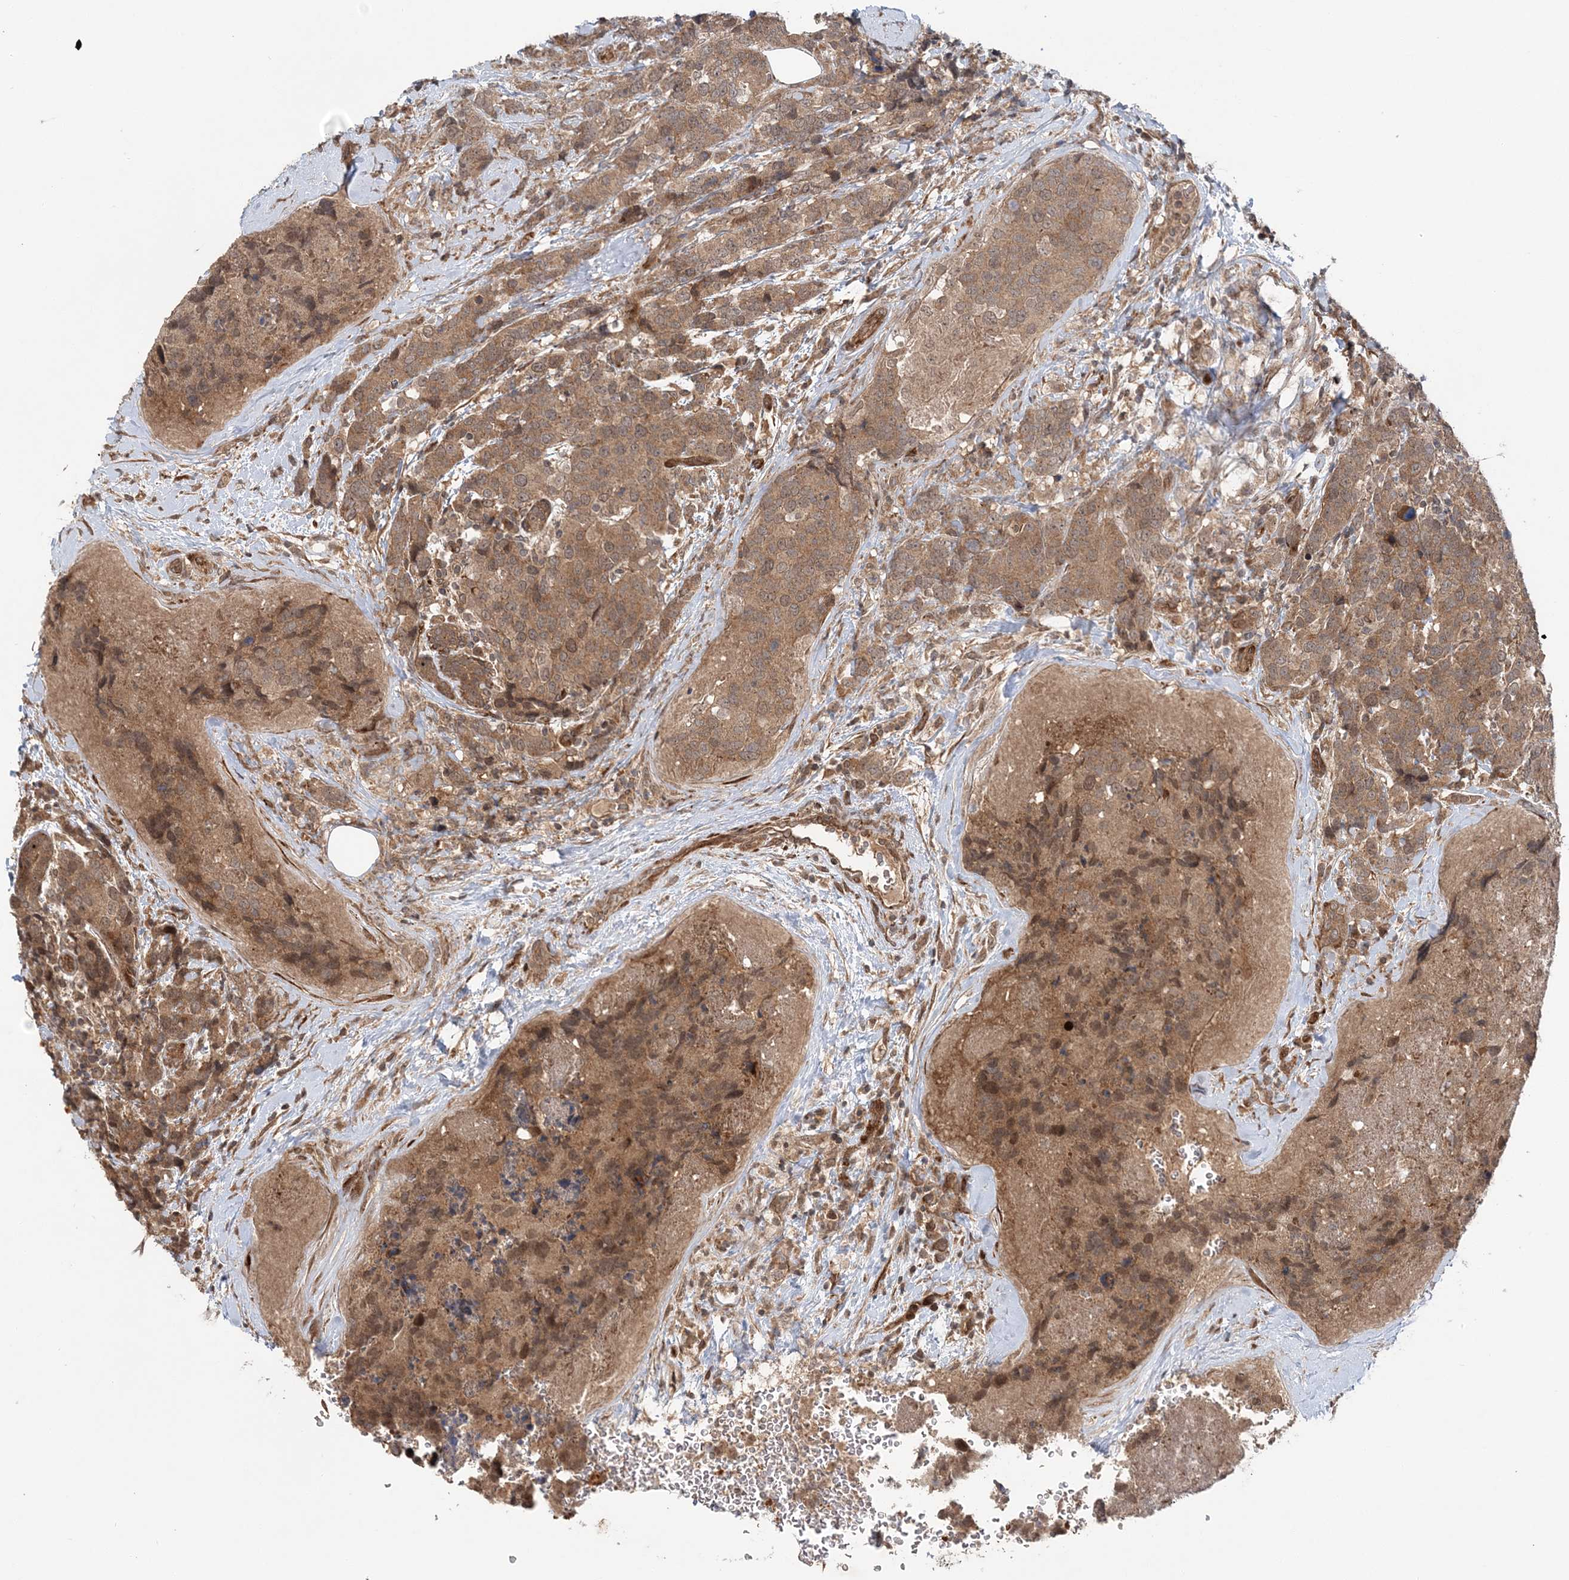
{"staining": {"intensity": "moderate", "quantity": ">75%", "location": "cytoplasmic/membranous,nuclear"}, "tissue": "breast cancer", "cell_type": "Tumor cells", "image_type": "cancer", "snomed": [{"axis": "morphology", "description": "Lobular carcinoma"}, {"axis": "topography", "description": "Breast"}], "caption": "Brown immunohistochemical staining in human lobular carcinoma (breast) exhibits moderate cytoplasmic/membranous and nuclear positivity in about >75% of tumor cells.", "gene": "UBTD2", "patient": {"sex": "female", "age": 59}}